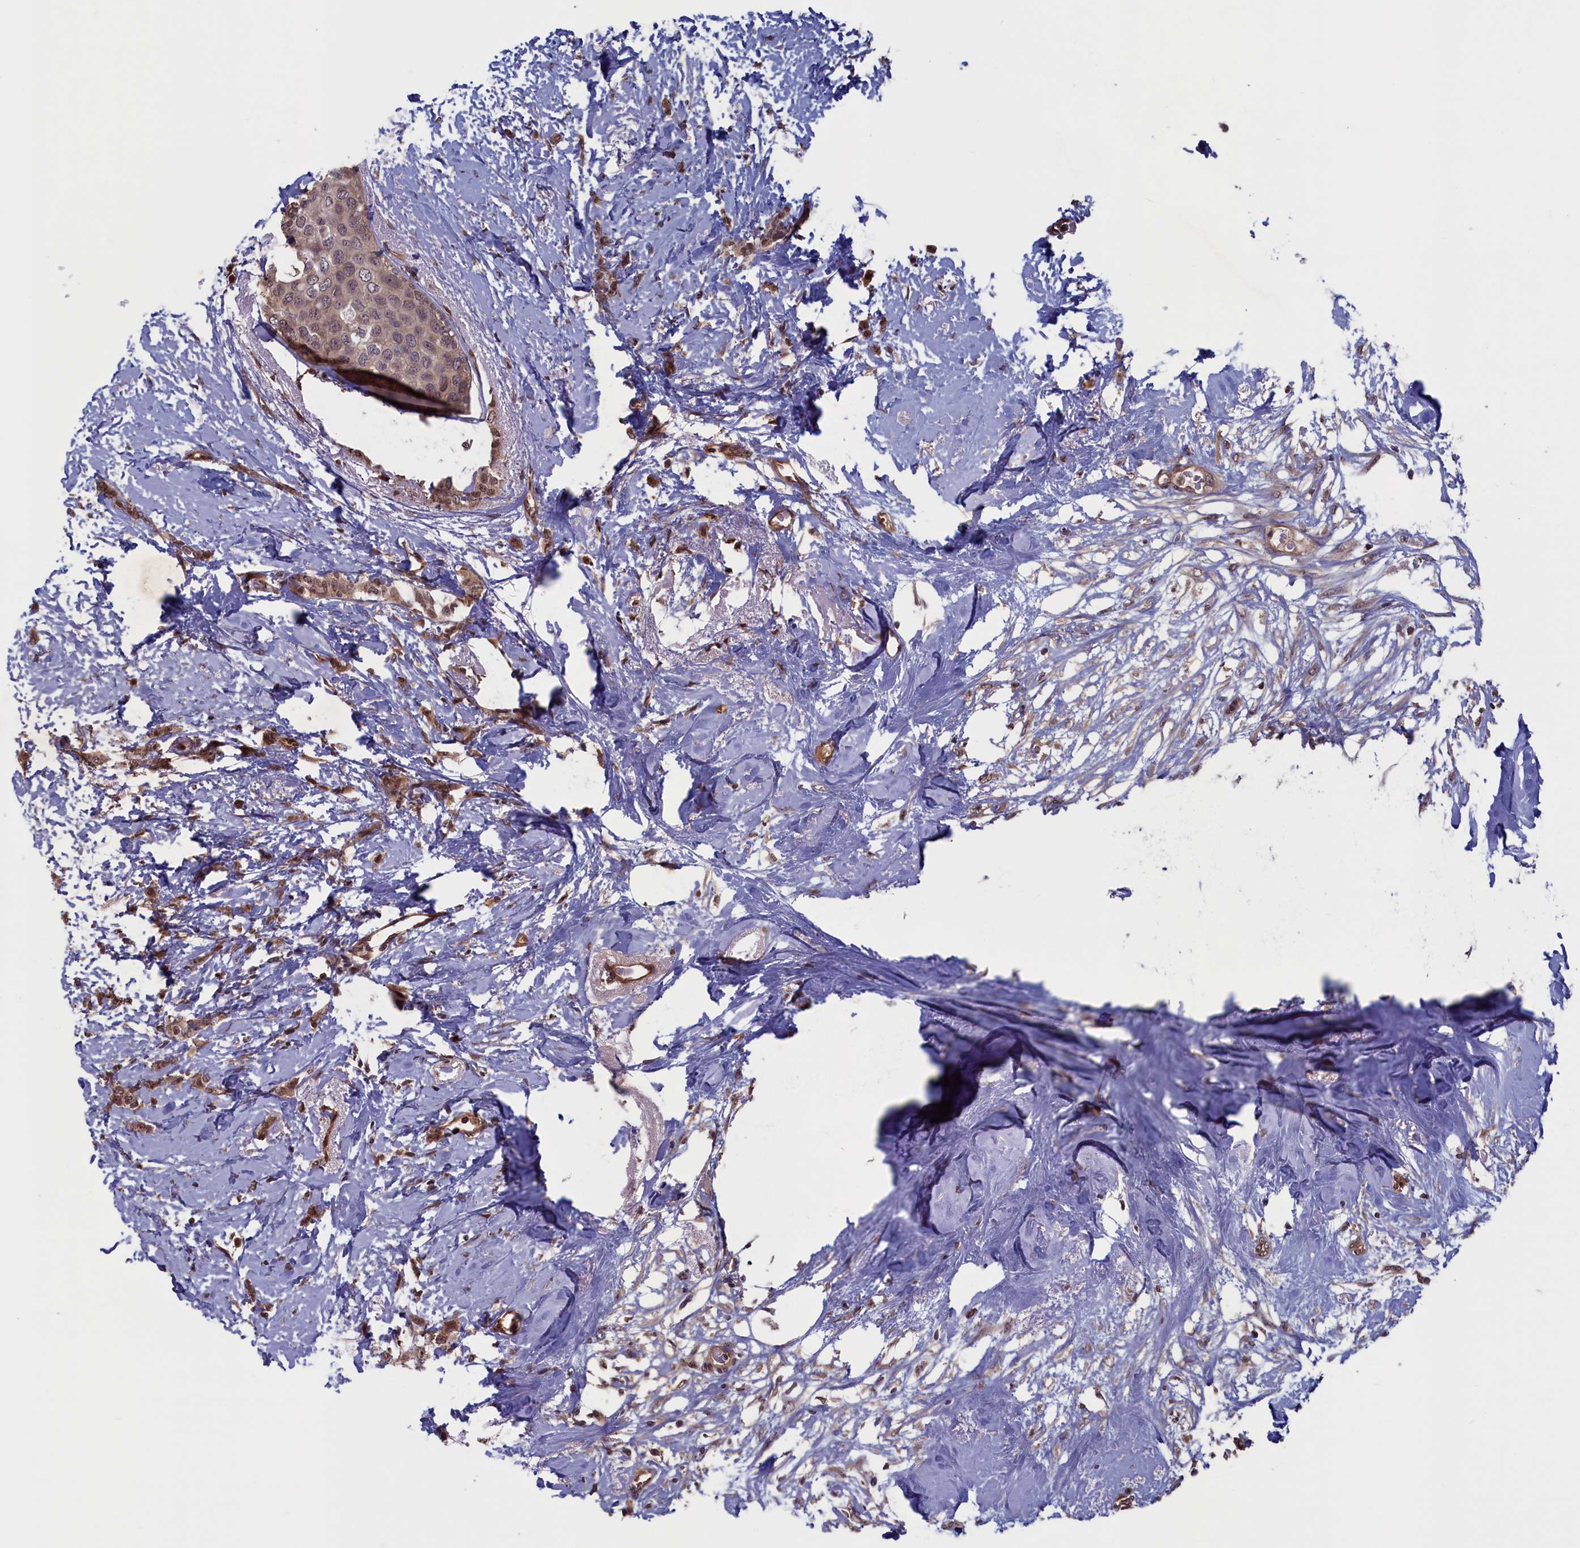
{"staining": {"intensity": "moderate", "quantity": ">75%", "location": "cytoplasmic/membranous,nuclear"}, "tissue": "breast cancer", "cell_type": "Tumor cells", "image_type": "cancer", "snomed": [{"axis": "morphology", "description": "Duct carcinoma"}, {"axis": "topography", "description": "Breast"}], "caption": "Infiltrating ductal carcinoma (breast) stained with a protein marker displays moderate staining in tumor cells.", "gene": "PLP2", "patient": {"sex": "female", "age": 72}}